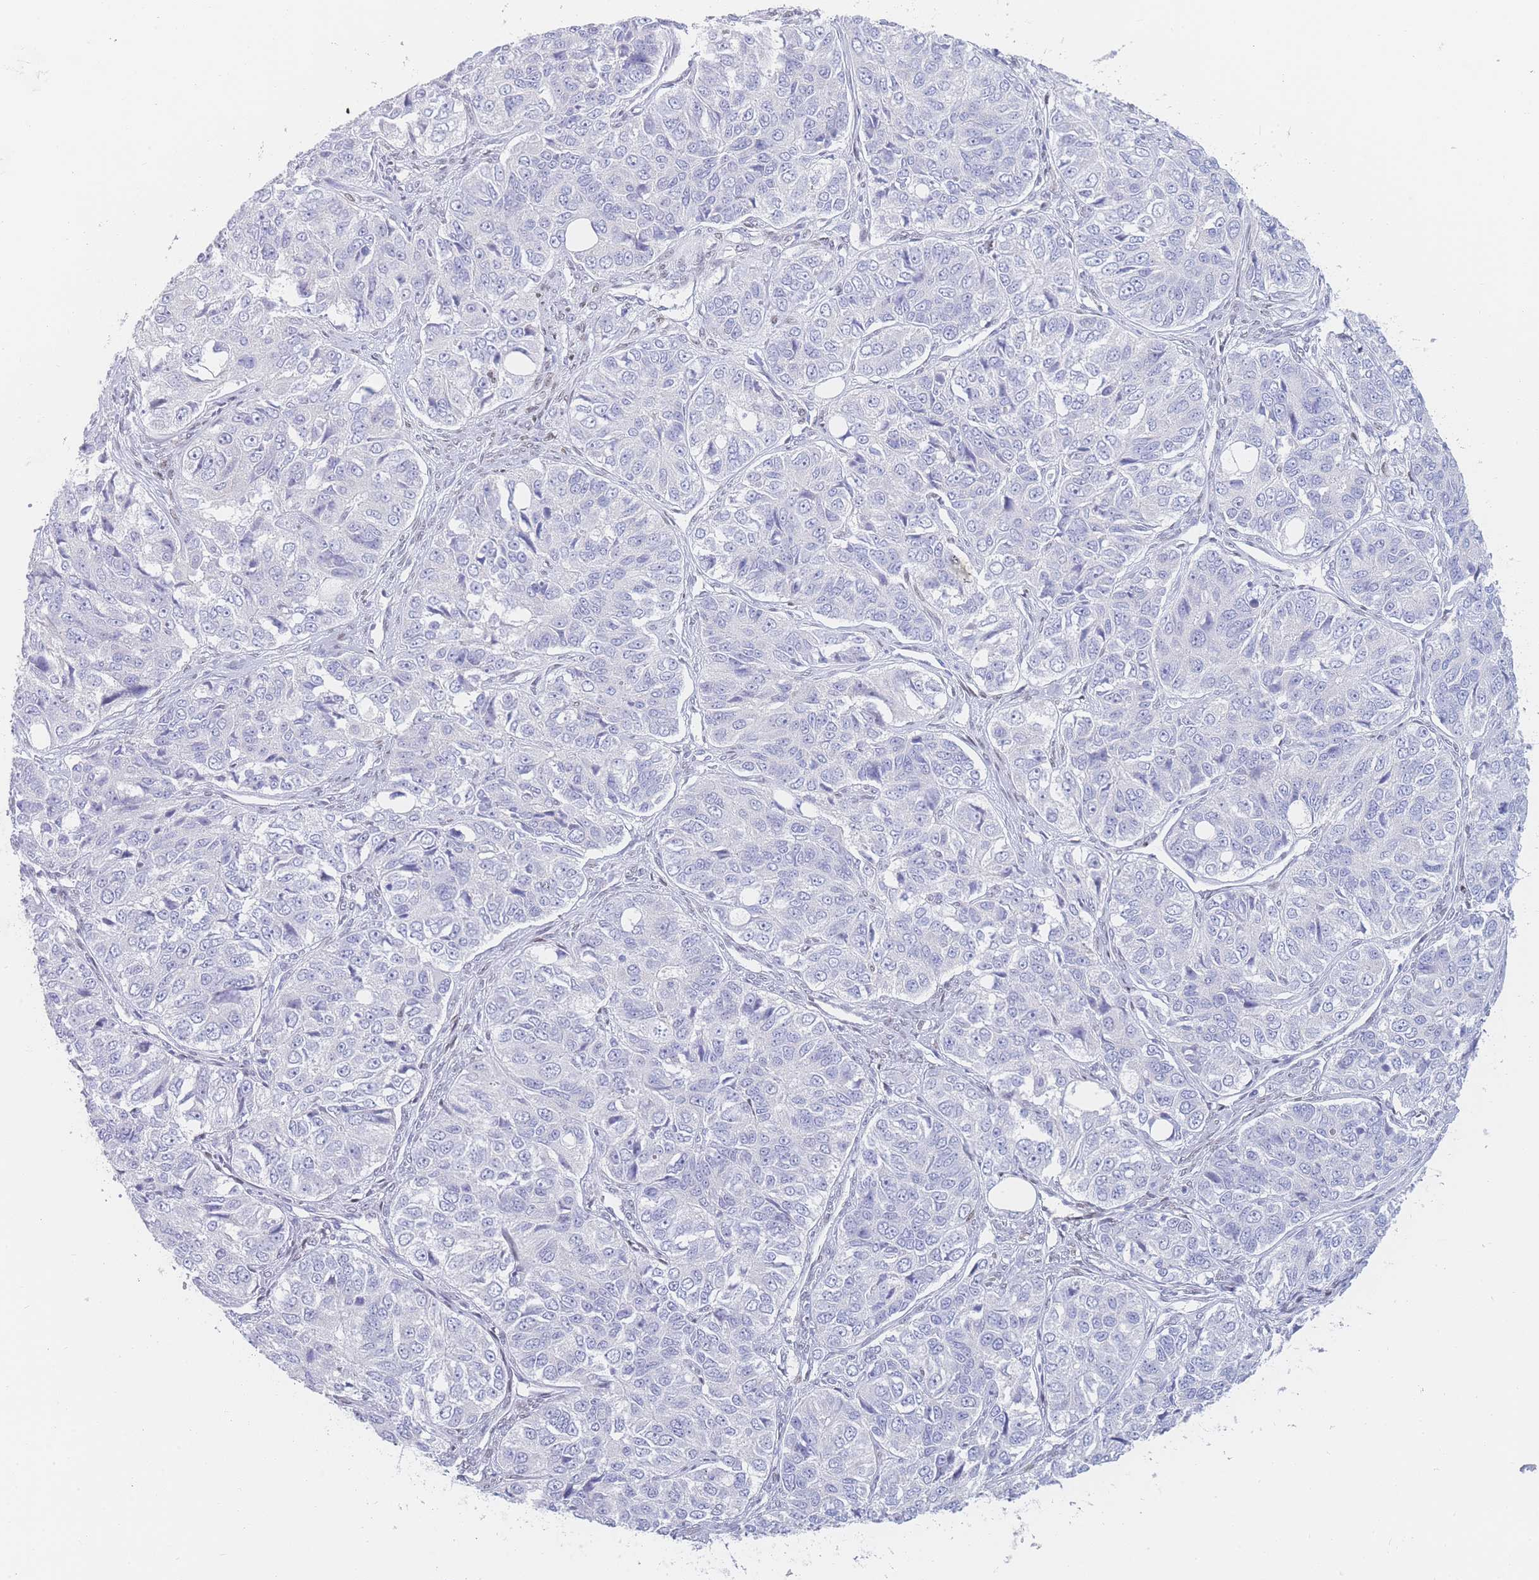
{"staining": {"intensity": "negative", "quantity": "none", "location": "none"}, "tissue": "ovarian cancer", "cell_type": "Tumor cells", "image_type": "cancer", "snomed": [{"axis": "morphology", "description": "Carcinoma, endometroid"}, {"axis": "topography", "description": "Ovary"}], "caption": "An IHC micrograph of ovarian endometroid carcinoma is shown. There is no staining in tumor cells of ovarian endometroid carcinoma.", "gene": "PSMB5", "patient": {"sex": "female", "age": 51}}